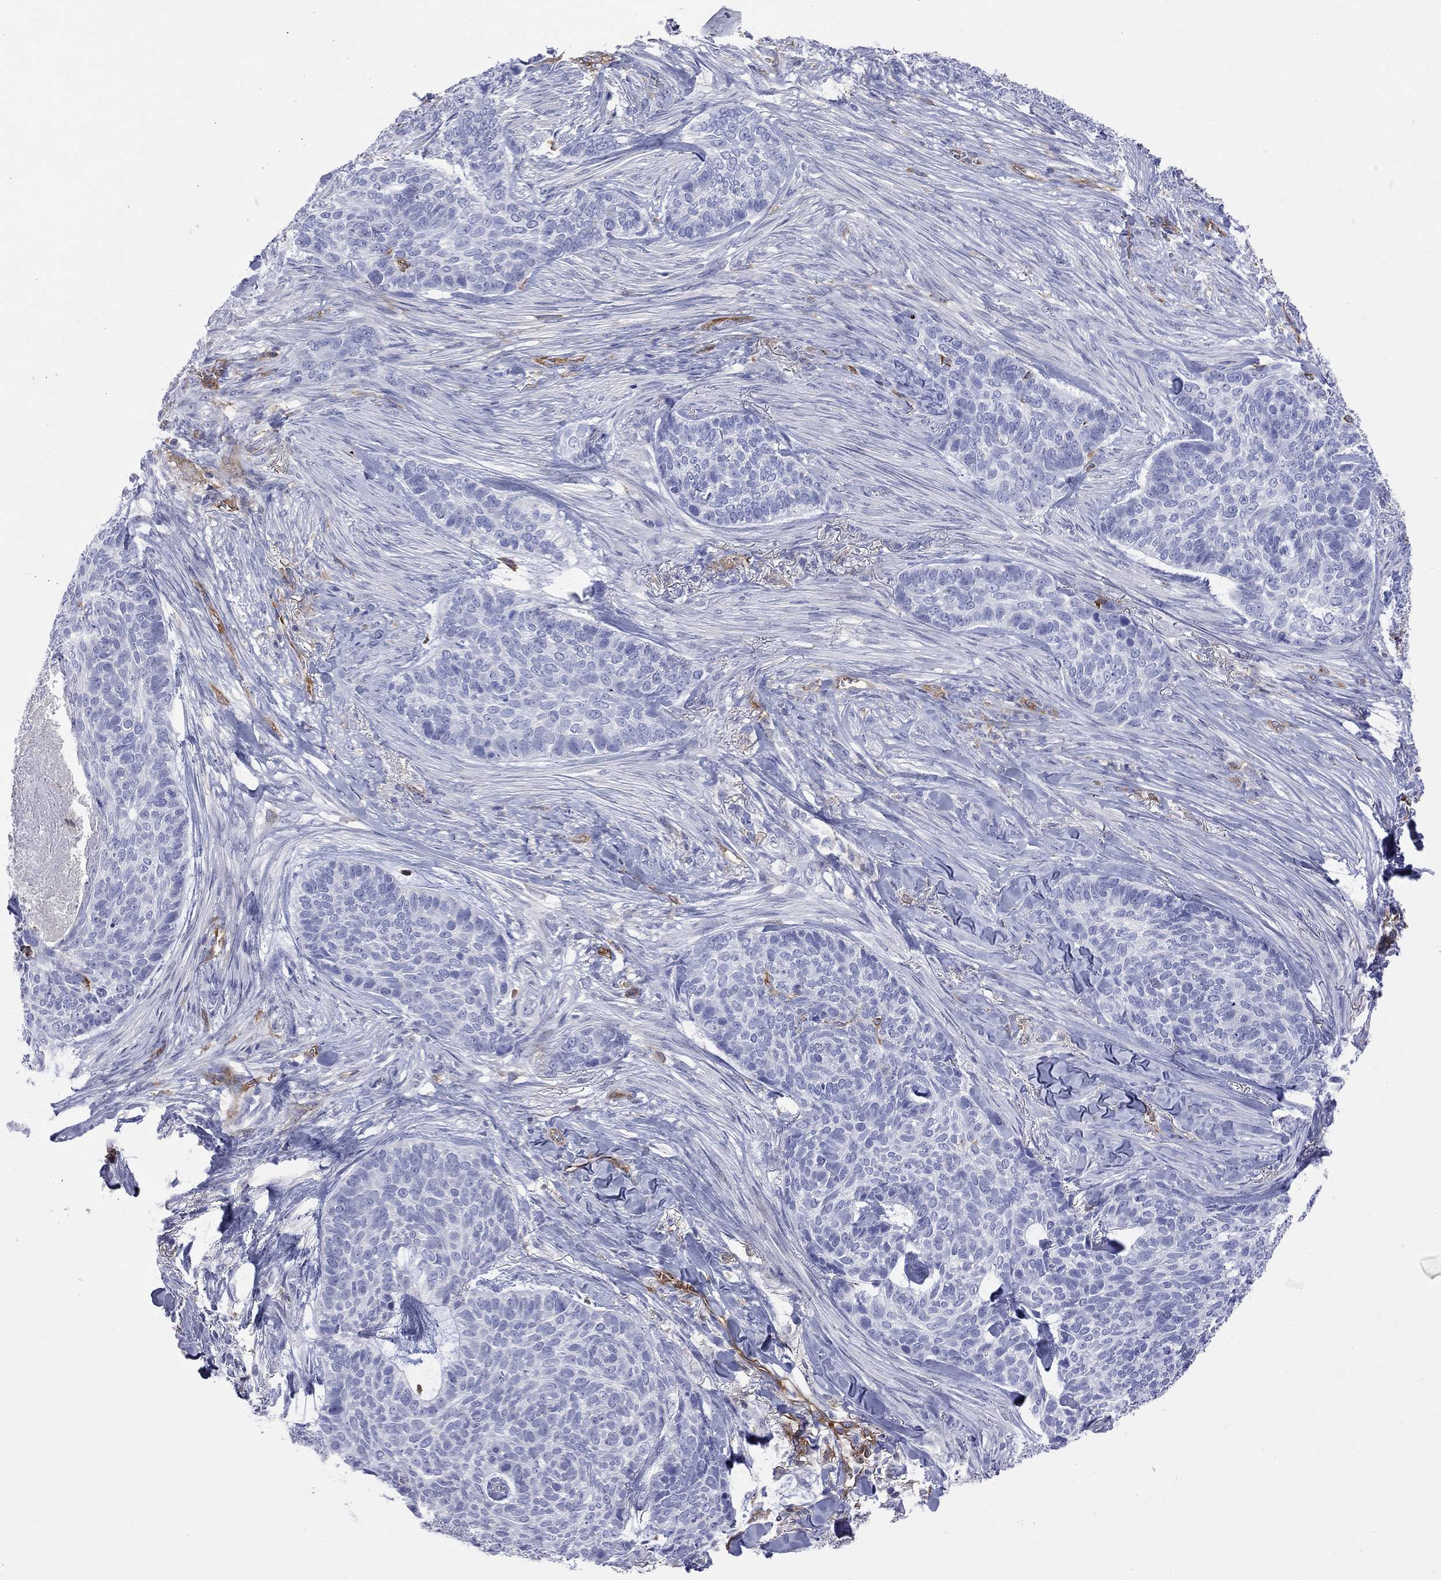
{"staining": {"intensity": "negative", "quantity": "none", "location": "none"}, "tissue": "skin cancer", "cell_type": "Tumor cells", "image_type": "cancer", "snomed": [{"axis": "morphology", "description": "Basal cell carcinoma"}, {"axis": "topography", "description": "Skin"}], "caption": "Basal cell carcinoma (skin) was stained to show a protein in brown. There is no significant staining in tumor cells. (Brightfield microscopy of DAB (3,3'-diaminobenzidine) immunohistochemistry at high magnification).", "gene": "ABI3", "patient": {"sex": "female", "age": 69}}